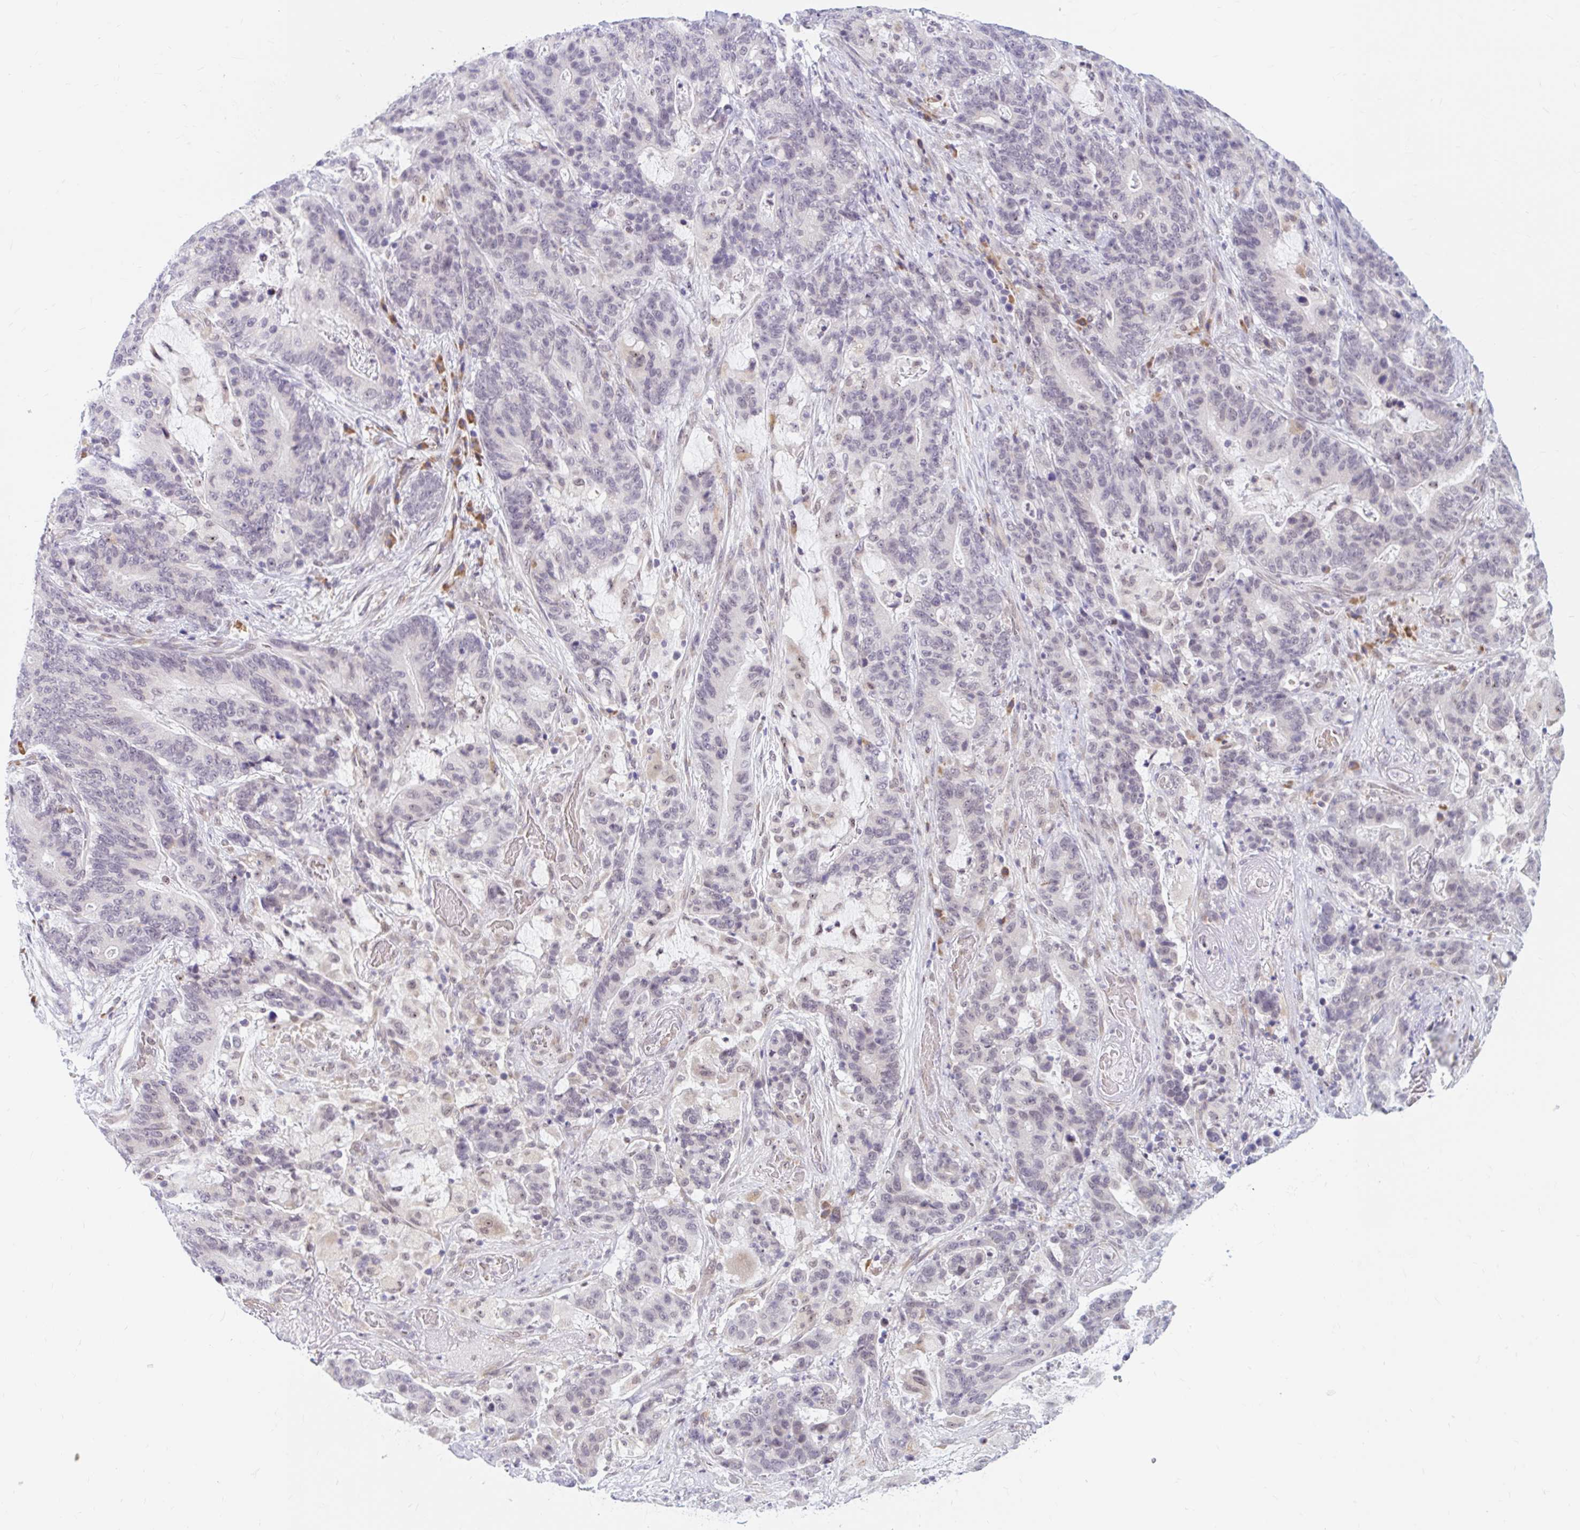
{"staining": {"intensity": "negative", "quantity": "none", "location": "none"}, "tissue": "stomach cancer", "cell_type": "Tumor cells", "image_type": "cancer", "snomed": [{"axis": "morphology", "description": "Normal tissue, NOS"}, {"axis": "morphology", "description": "Adenocarcinoma, NOS"}, {"axis": "topography", "description": "Stomach"}], "caption": "Tumor cells are negative for brown protein staining in stomach cancer. (IHC, brightfield microscopy, high magnification).", "gene": "SRSF10", "patient": {"sex": "female", "age": 64}}